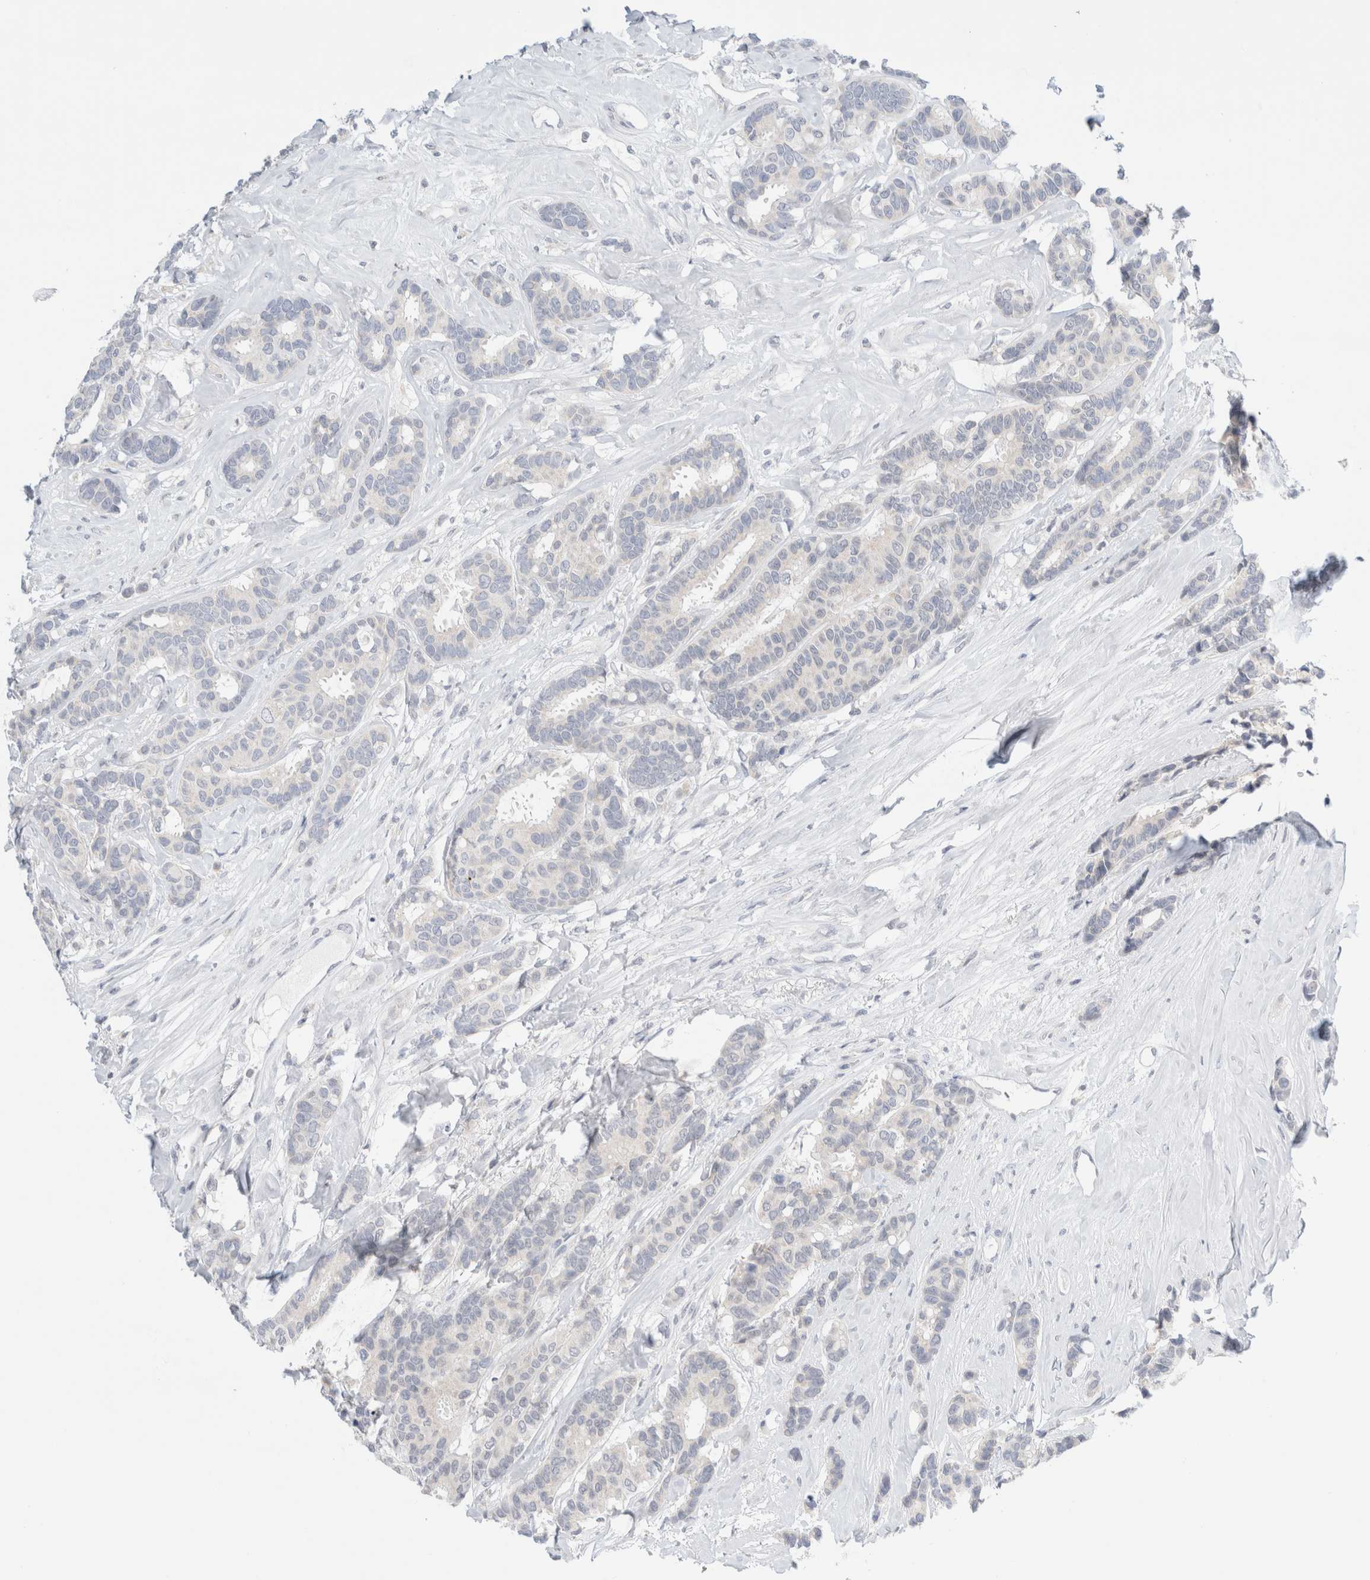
{"staining": {"intensity": "negative", "quantity": "none", "location": "none"}, "tissue": "breast cancer", "cell_type": "Tumor cells", "image_type": "cancer", "snomed": [{"axis": "morphology", "description": "Duct carcinoma"}, {"axis": "topography", "description": "Breast"}], "caption": "Micrograph shows no protein staining in tumor cells of infiltrating ductal carcinoma (breast) tissue.", "gene": "SLC22A12", "patient": {"sex": "female", "age": 87}}